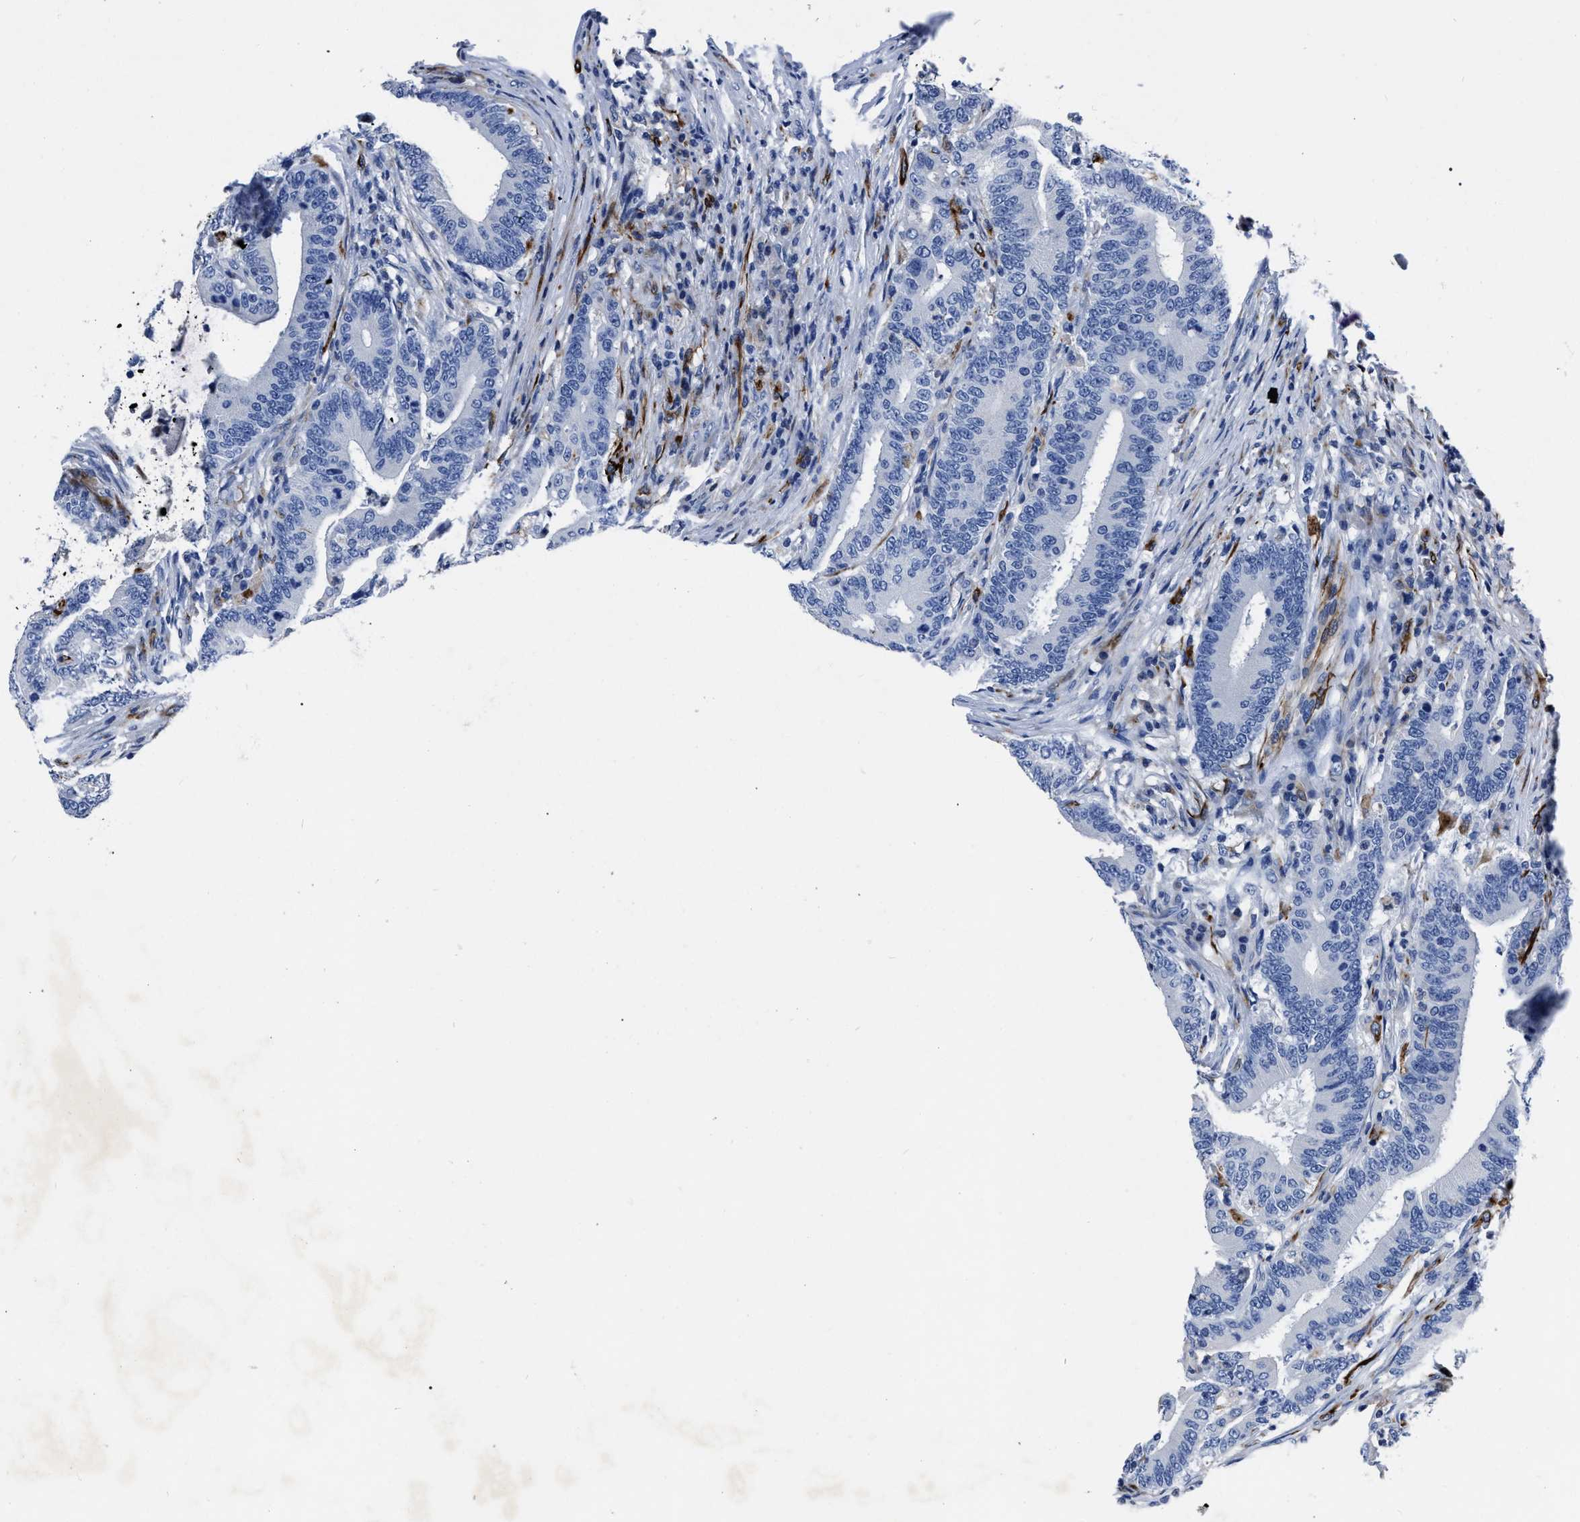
{"staining": {"intensity": "negative", "quantity": "none", "location": "none"}, "tissue": "colorectal cancer", "cell_type": "Tumor cells", "image_type": "cancer", "snomed": [{"axis": "morphology", "description": "Adenocarcinoma, NOS"}, {"axis": "topography", "description": "Colon"}], "caption": "Immunohistochemistry (IHC) of human adenocarcinoma (colorectal) exhibits no positivity in tumor cells.", "gene": "OR10G3", "patient": {"sex": "female", "age": 66}}